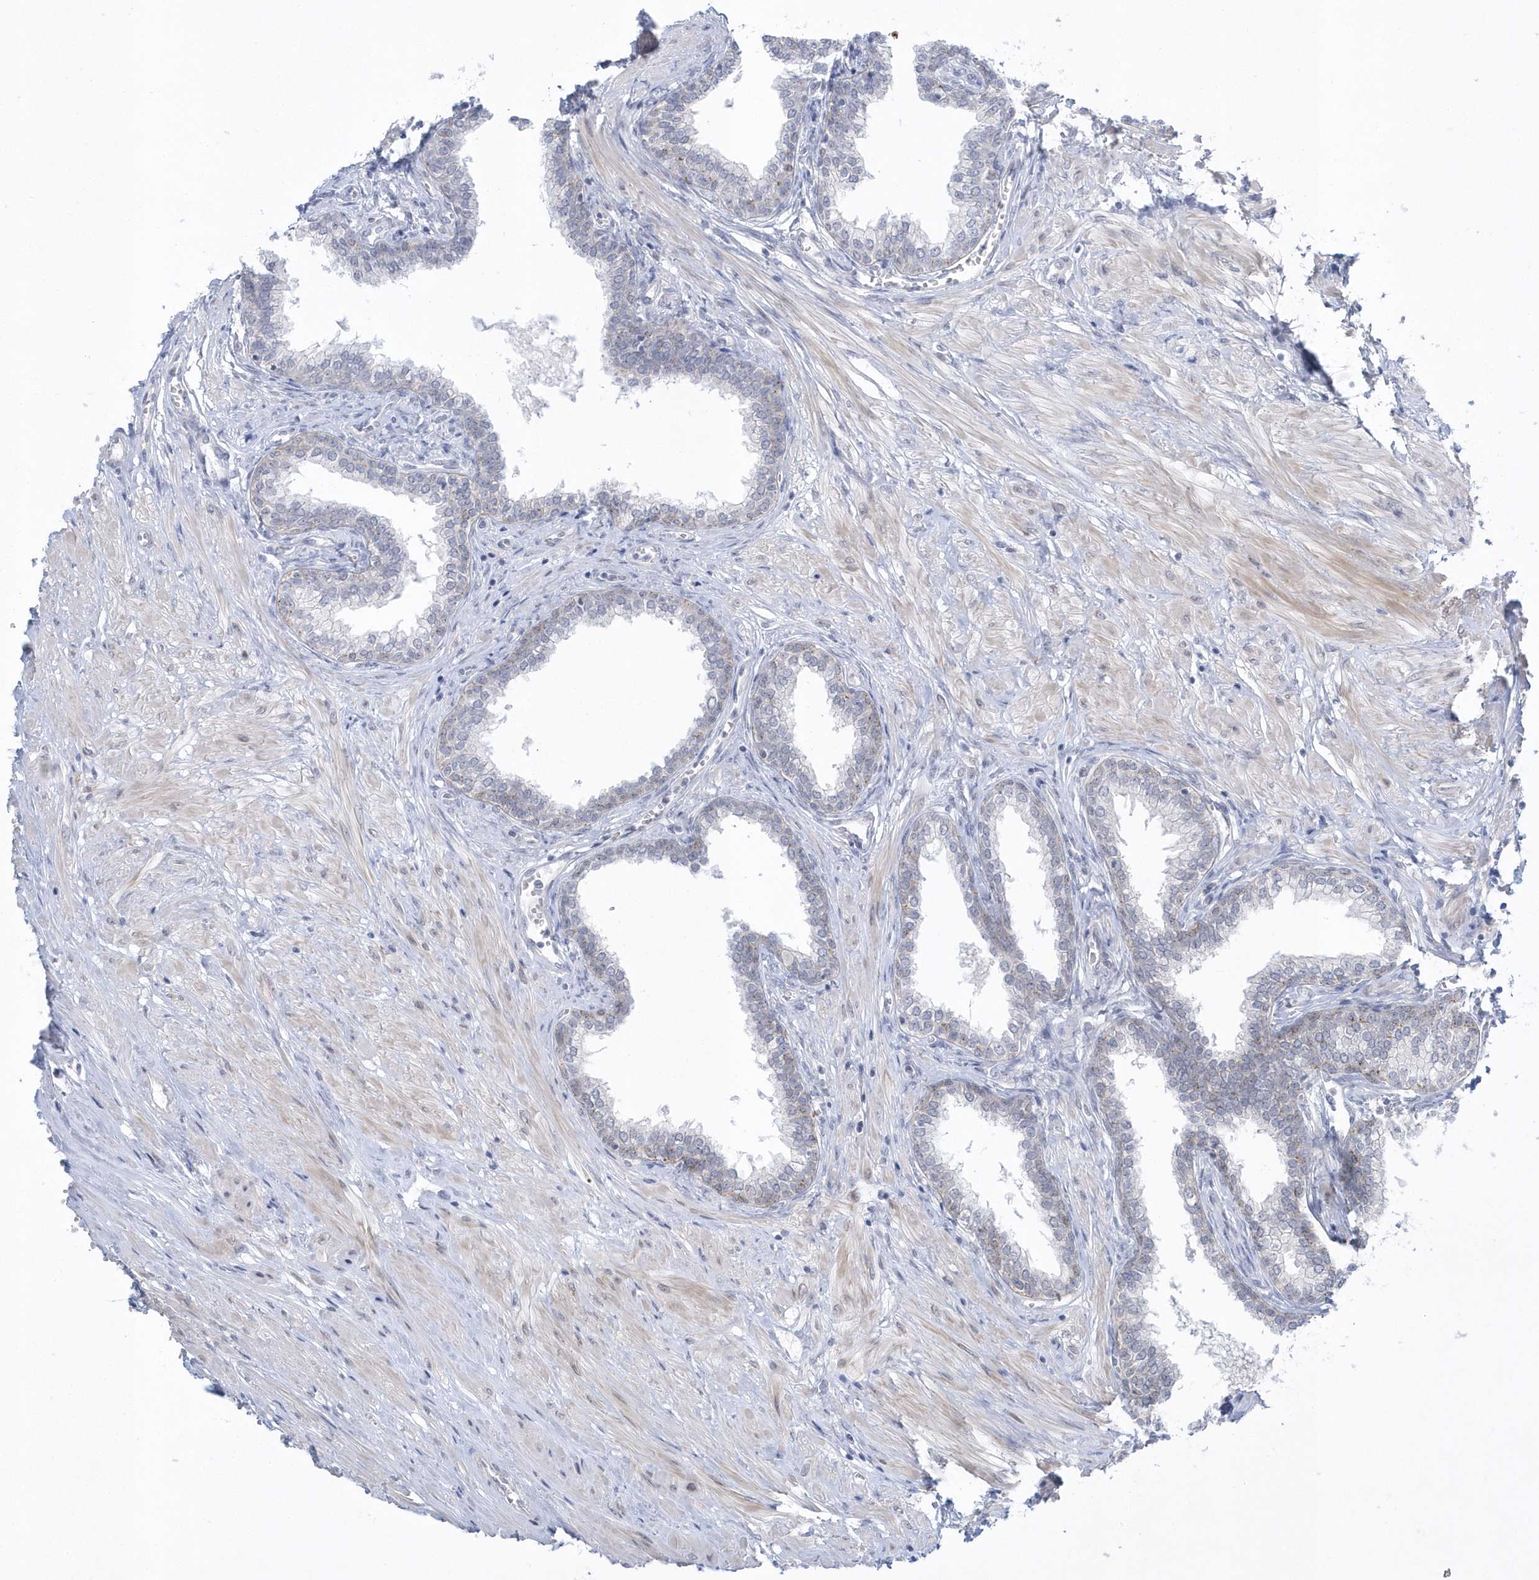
{"staining": {"intensity": "negative", "quantity": "none", "location": "none"}, "tissue": "prostate", "cell_type": "Glandular cells", "image_type": "normal", "snomed": [{"axis": "morphology", "description": "Normal tissue, NOS"}, {"axis": "morphology", "description": "Urothelial carcinoma, Low grade"}, {"axis": "topography", "description": "Urinary bladder"}, {"axis": "topography", "description": "Prostate"}], "caption": "The immunohistochemistry (IHC) photomicrograph has no significant staining in glandular cells of prostate. Brightfield microscopy of IHC stained with DAB (brown) and hematoxylin (blue), captured at high magnification.", "gene": "ZC3H12D", "patient": {"sex": "male", "age": 60}}